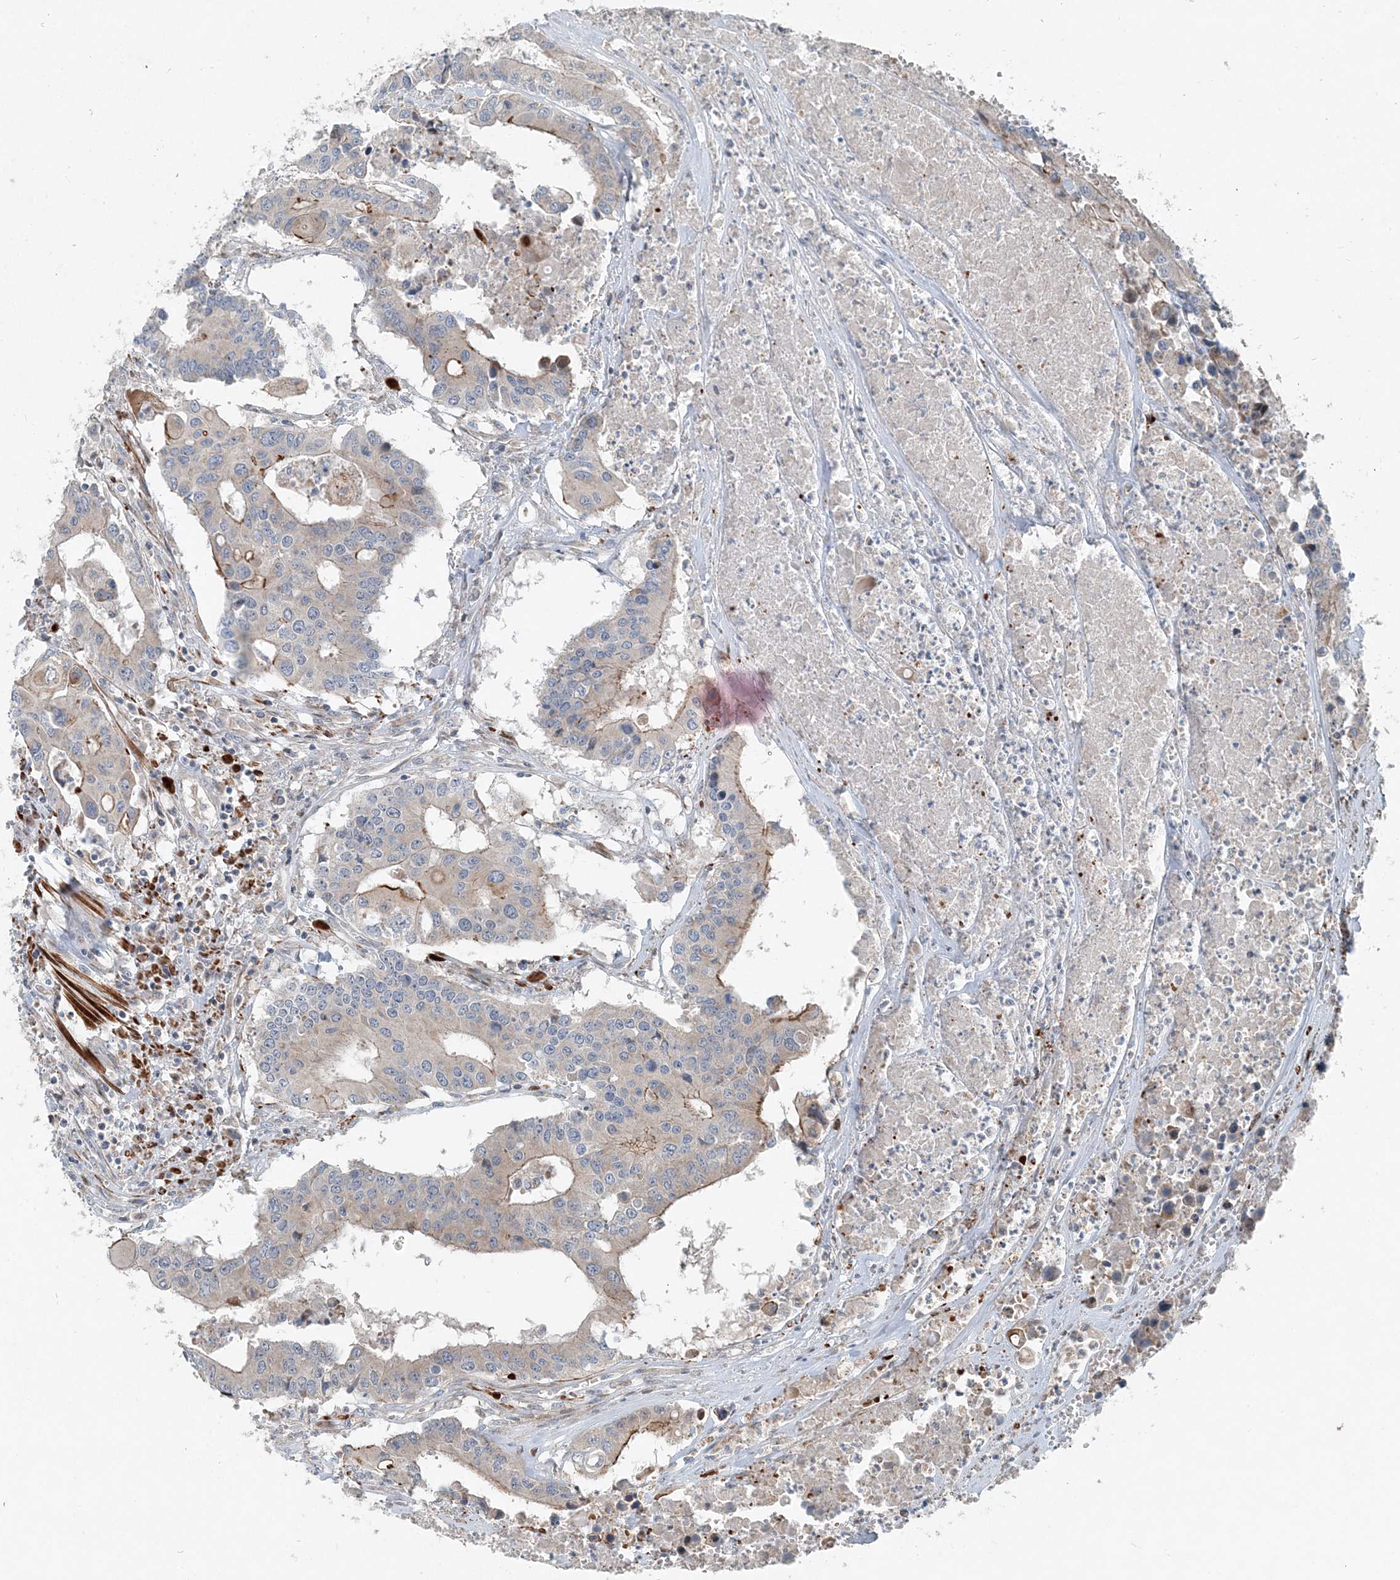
{"staining": {"intensity": "moderate", "quantity": "<25%", "location": "cytoplasmic/membranous"}, "tissue": "colorectal cancer", "cell_type": "Tumor cells", "image_type": "cancer", "snomed": [{"axis": "morphology", "description": "Adenocarcinoma, NOS"}, {"axis": "topography", "description": "Colon"}], "caption": "A micrograph of adenocarcinoma (colorectal) stained for a protein shows moderate cytoplasmic/membranous brown staining in tumor cells.", "gene": "INTU", "patient": {"sex": "male", "age": 77}}